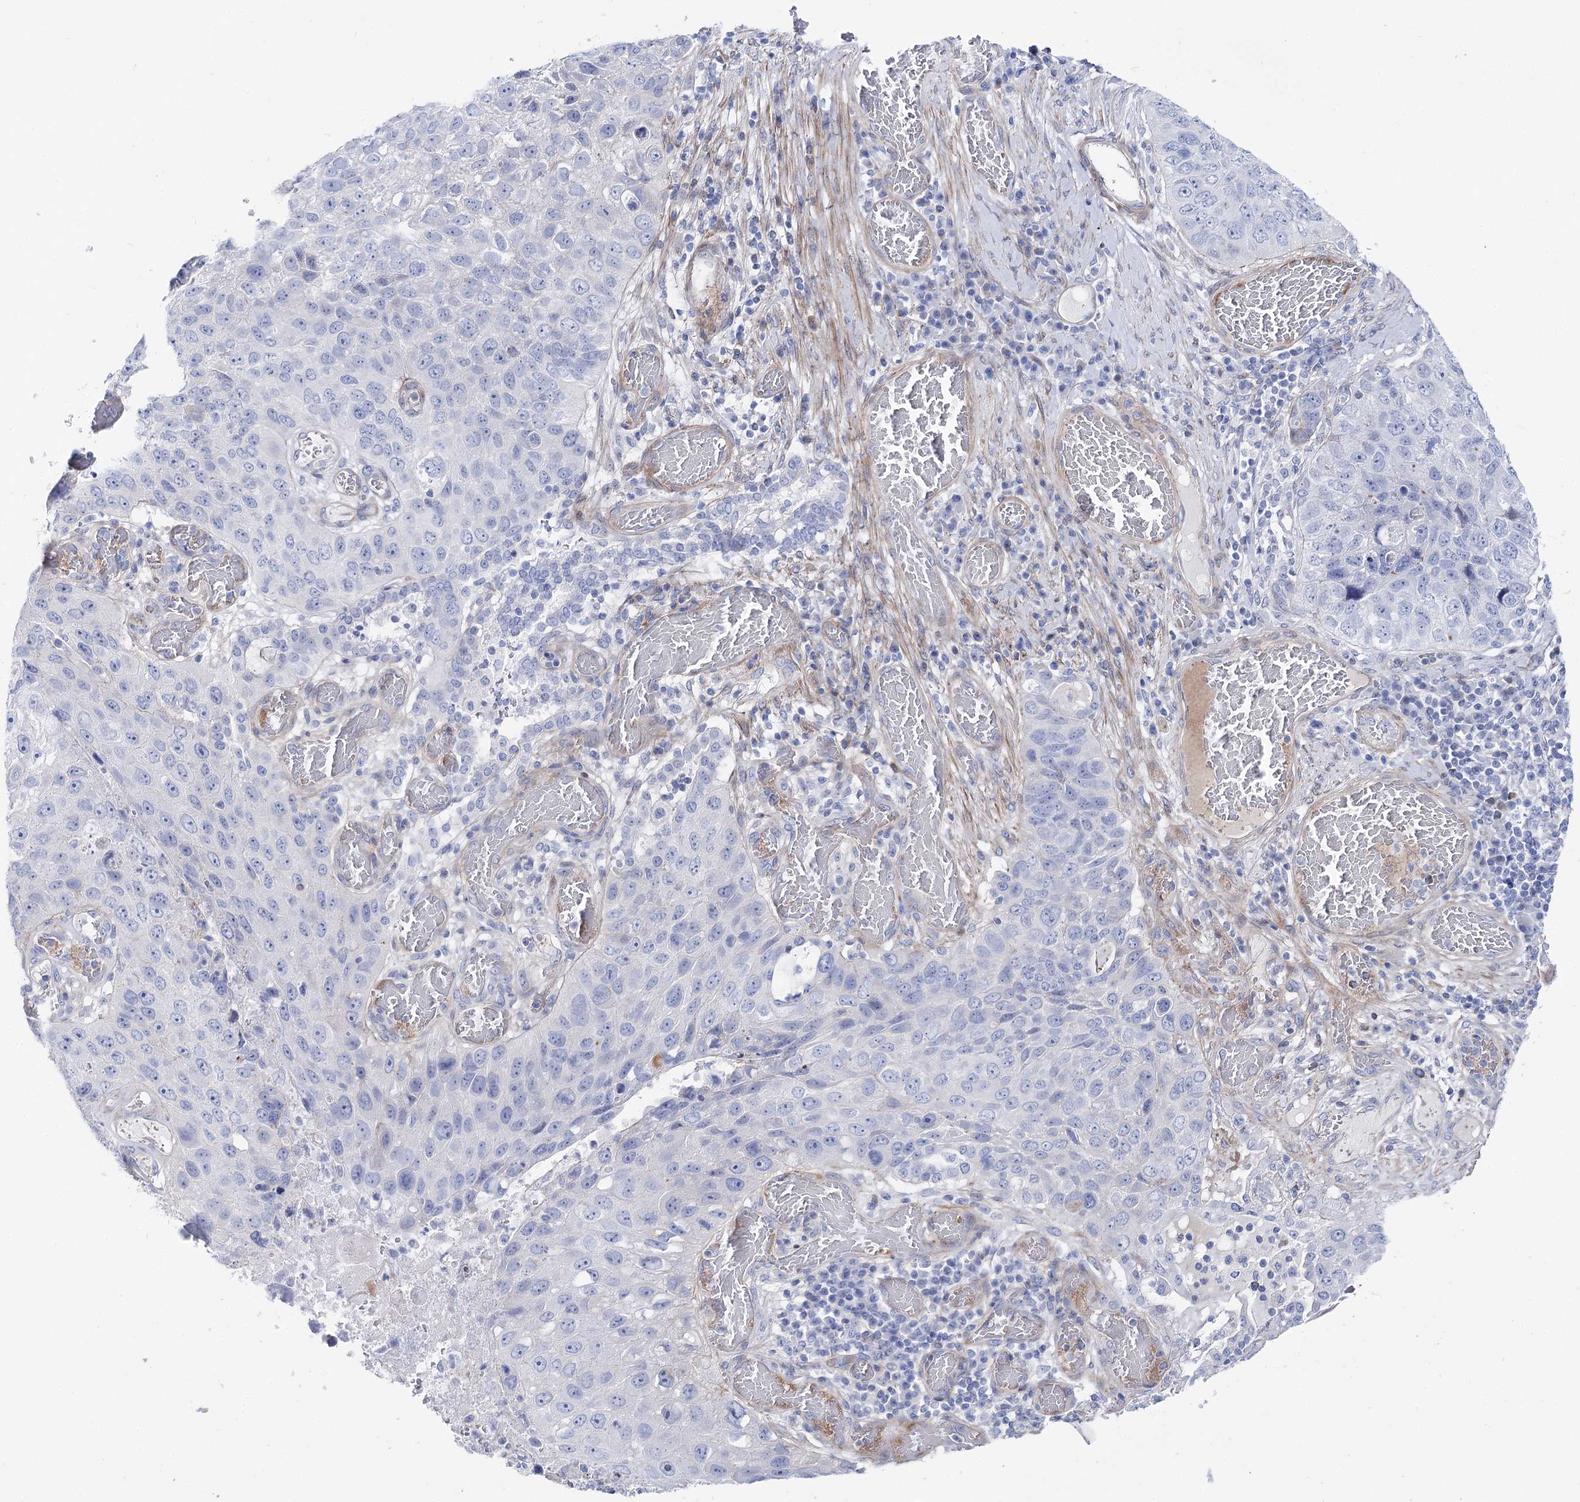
{"staining": {"intensity": "negative", "quantity": "none", "location": "none"}, "tissue": "lung cancer", "cell_type": "Tumor cells", "image_type": "cancer", "snomed": [{"axis": "morphology", "description": "Squamous cell carcinoma, NOS"}, {"axis": "topography", "description": "Lung"}], "caption": "Immunohistochemistry (IHC) of human lung cancer (squamous cell carcinoma) reveals no expression in tumor cells.", "gene": "ANKRD23", "patient": {"sex": "male", "age": 61}}